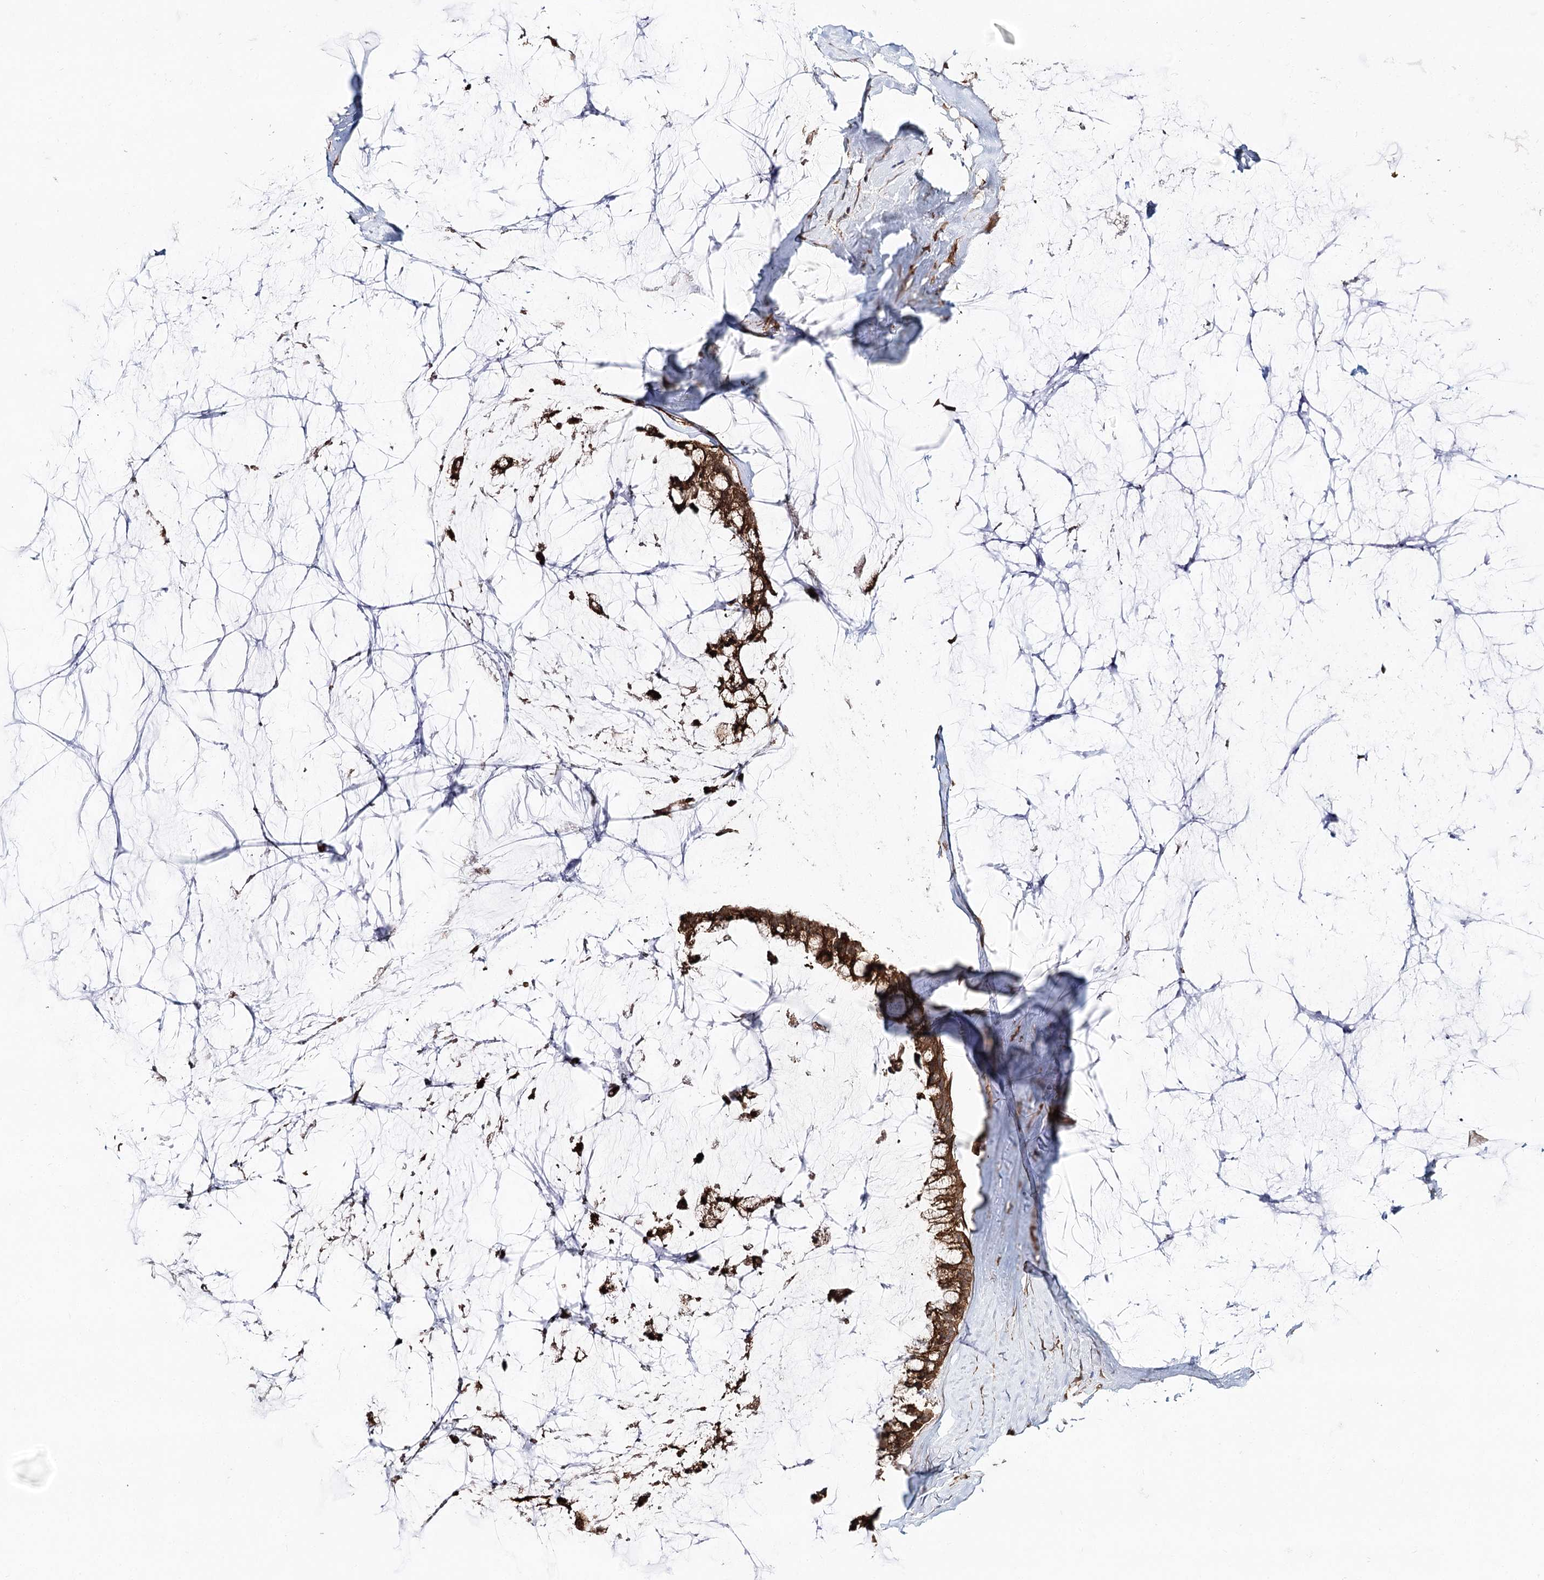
{"staining": {"intensity": "moderate", "quantity": ">75%", "location": "cytoplasmic/membranous"}, "tissue": "ovarian cancer", "cell_type": "Tumor cells", "image_type": "cancer", "snomed": [{"axis": "morphology", "description": "Cystadenocarcinoma, mucinous, NOS"}, {"axis": "topography", "description": "Ovary"}], "caption": "Immunohistochemistry (IHC) photomicrograph of mucinous cystadenocarcinoma (ovarian) stained for a protein (brown), which reveals medium levels of moderate cytoplasmic/membranous expression in approximately >75% of tumor cells.", "gene": "DNAJB14", "patient": {"sex": "female", "age": 39}}